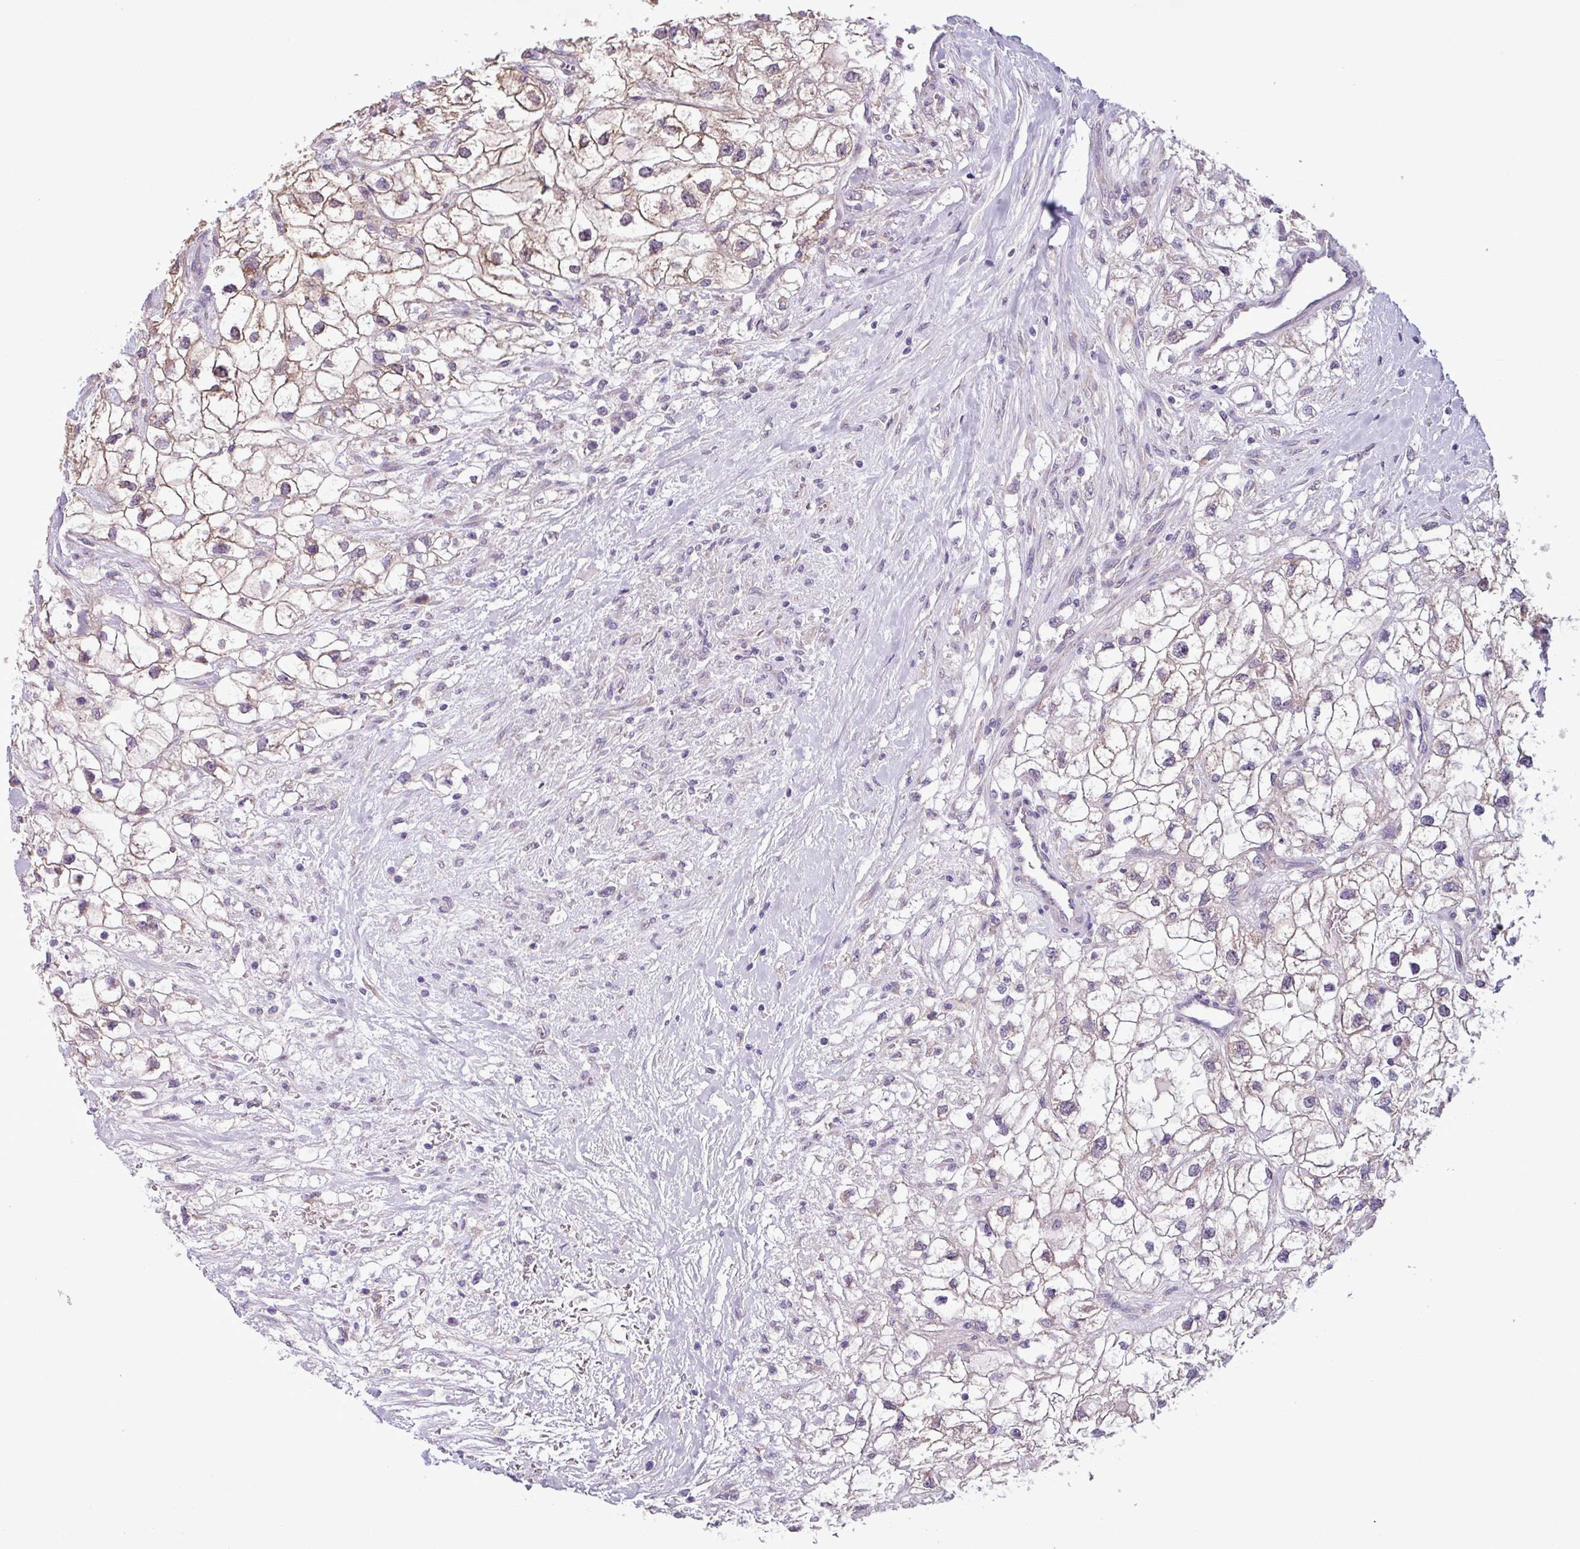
{"staining": {"intensity": "weak", "quantity": "<25%", "location": "cytoplasmic/membranous"}, "tissue": "renal cancer", "cell_type": "Tumor cells", "image_type": "cancer", "snomed": [{"axis": "morphology", "description": "Adenocarcinoma, NOS"}, {"axis": "topography", "description": "Kidney"}], "caption": "A micrograph of human renal cancer is negative for staining in tumor cells. Brightfield microscopy of IHC stained with DAB (brown) and hematoxylin (blue), captured at high magnification.", "gene": "C20orf27", "patient": {"sex": "male", "age": 59}}